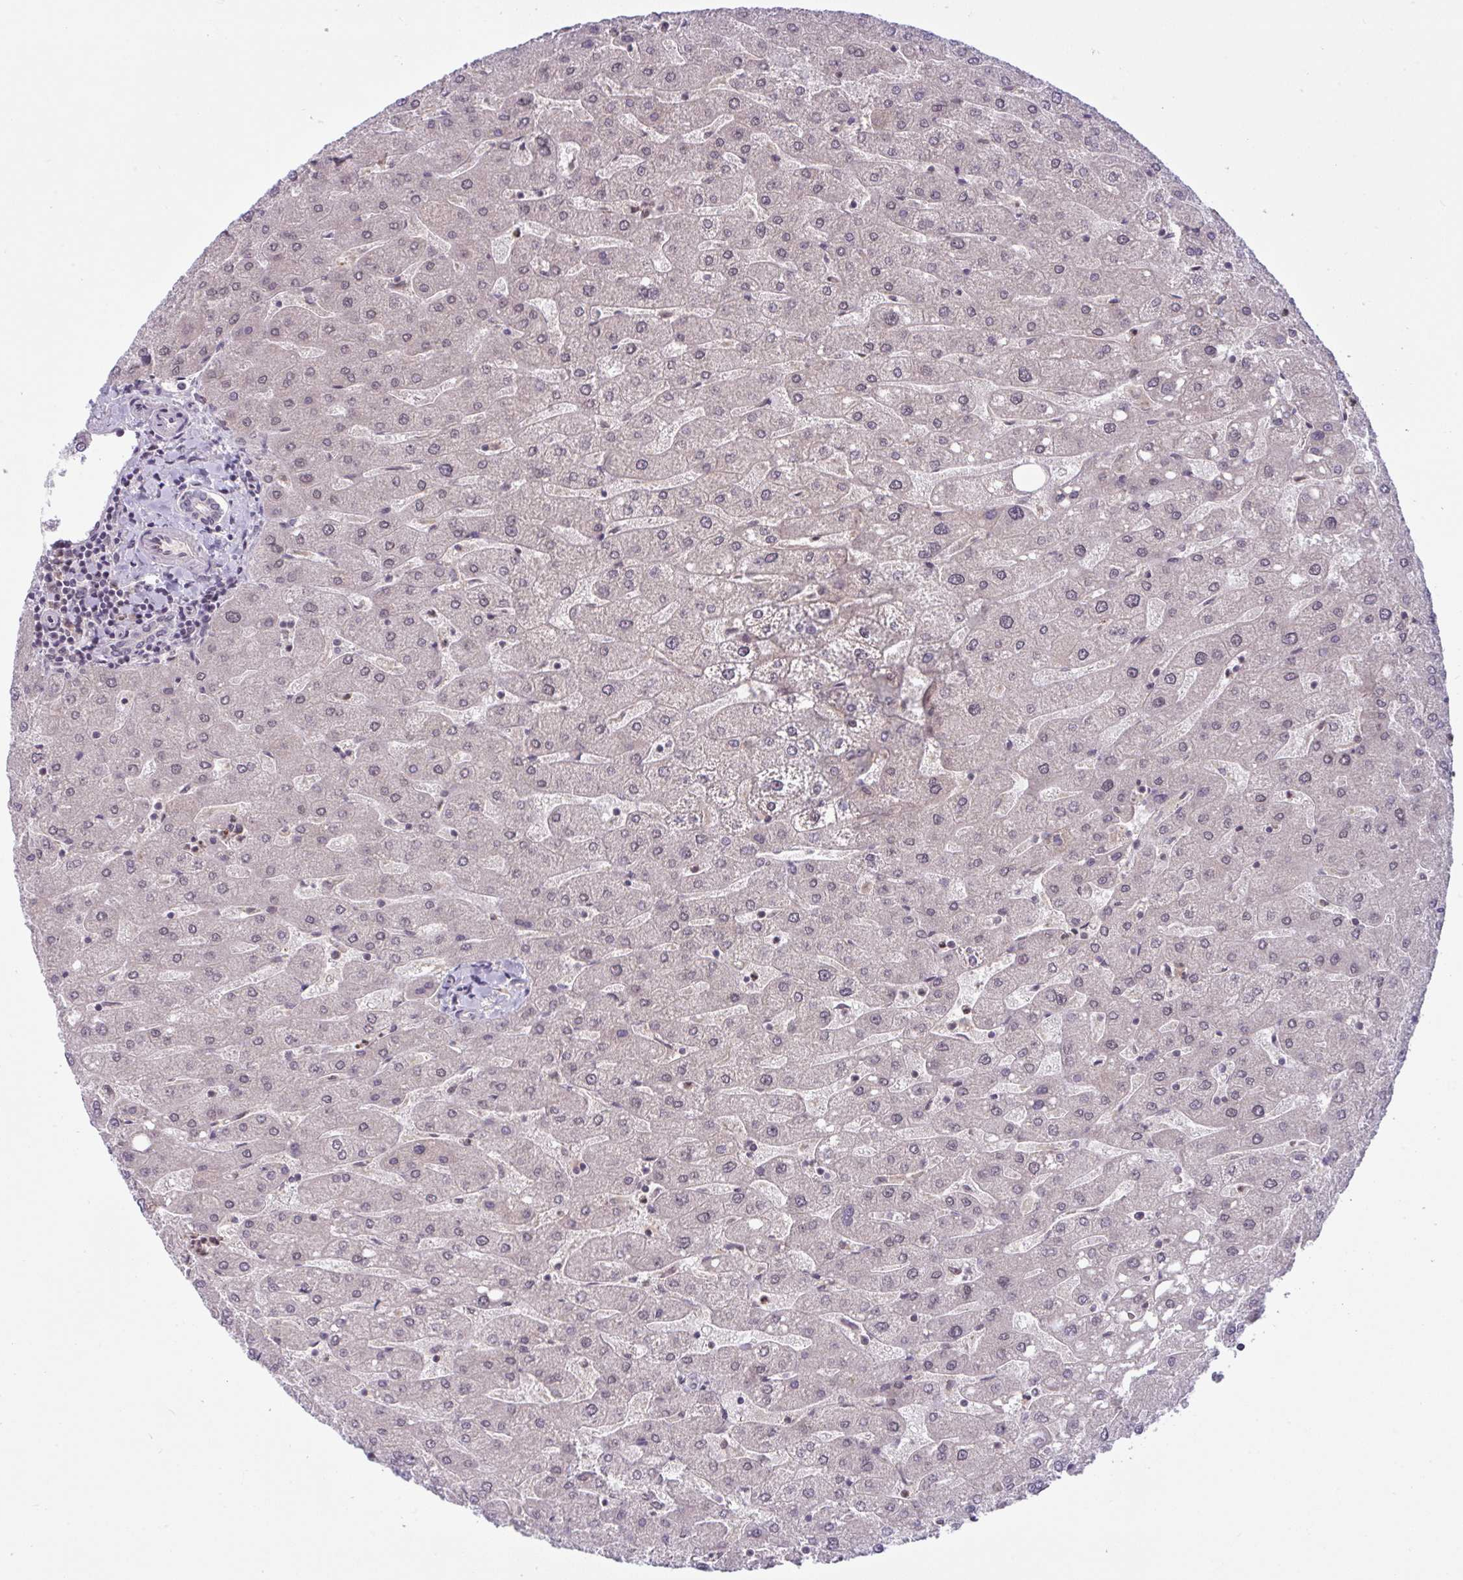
{"staining": {"intensity": "negative", "quantity": "none", "location": "none"}, "tissue": "liver", "cell_type": "Cholangiocytes", "image_type": "normal", "snomed": [{"axis": "morphology", "description": "Normal tissue, NOS"}, {"axis": "topography", "description": "Liver"}], "caption": "A high-resolution micrograph shows immunohistochemistry staining of unremarkable liver, which demonstrates no significant staining in cholangiocytes.", "gene": "KLF2", "patient": {"sex": "male", "age": 67}}